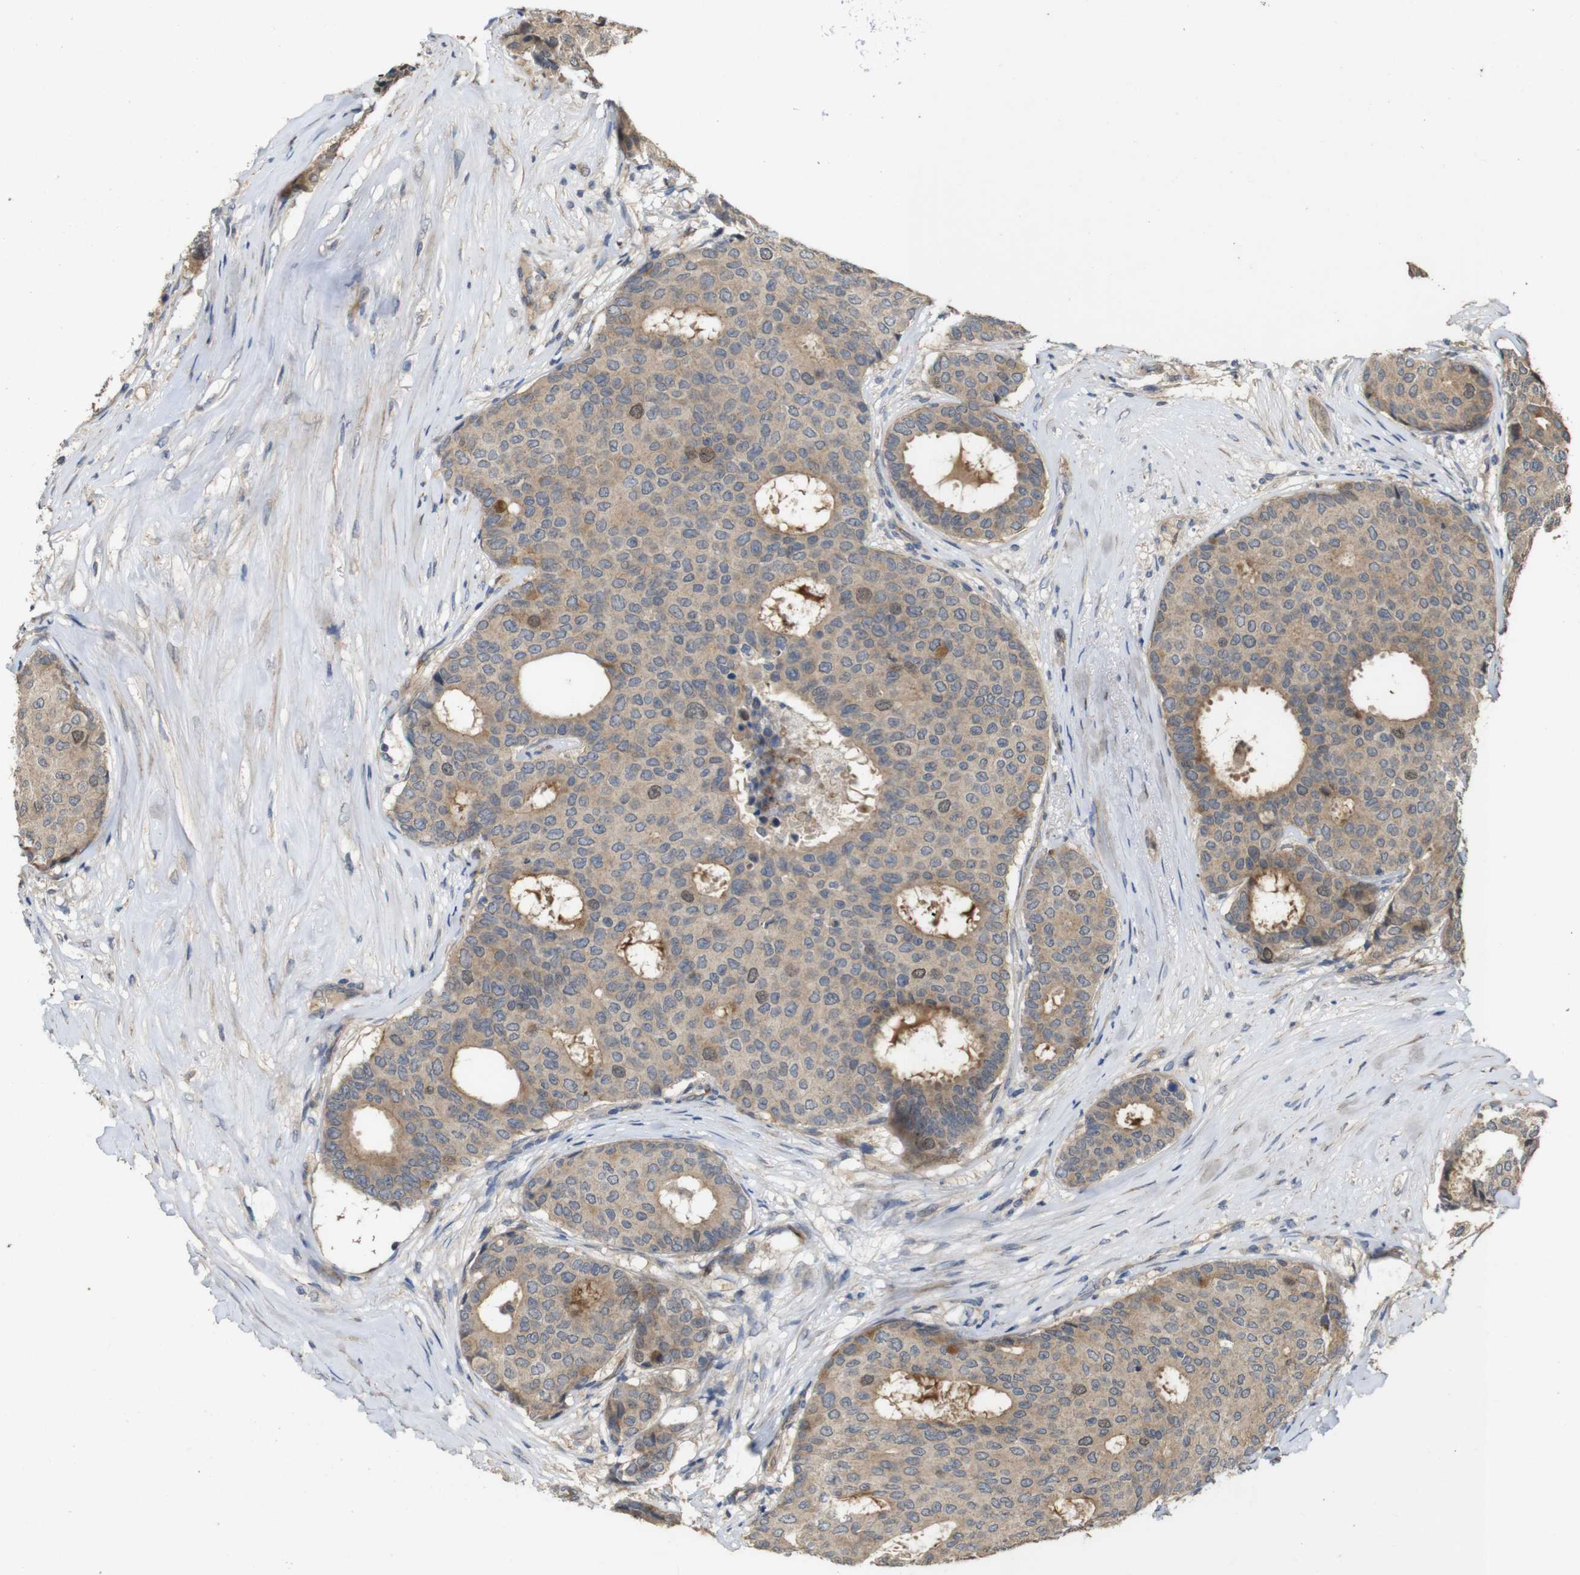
{"staining": {"intensity": "moderate", "quantity": "<25%", "location": "cytoplasmic/membranous,nuclear"}, "tissue": "breast cancer", "cell_type": "Tumor cells", "image_type": "cancer", "snomed": [{"axis": "morphology", "description": "Duct carcinoma"}, {"axis": "topography", "description": "Breast"}], "caption": "Infiltrating ductal carcinoma (breast) tissue exhibits moderate cytoplasmic/membranous and nuclear staining in about <25% of tumor cells, visualized by immunohistochemistry. The protein is stained brown, and the nuclei are stained in blue (DAB IHC with brightfield microscopy, high magnification).", "gene": "PCDHB10", "patient": {"sex": "female", "age": 75}}